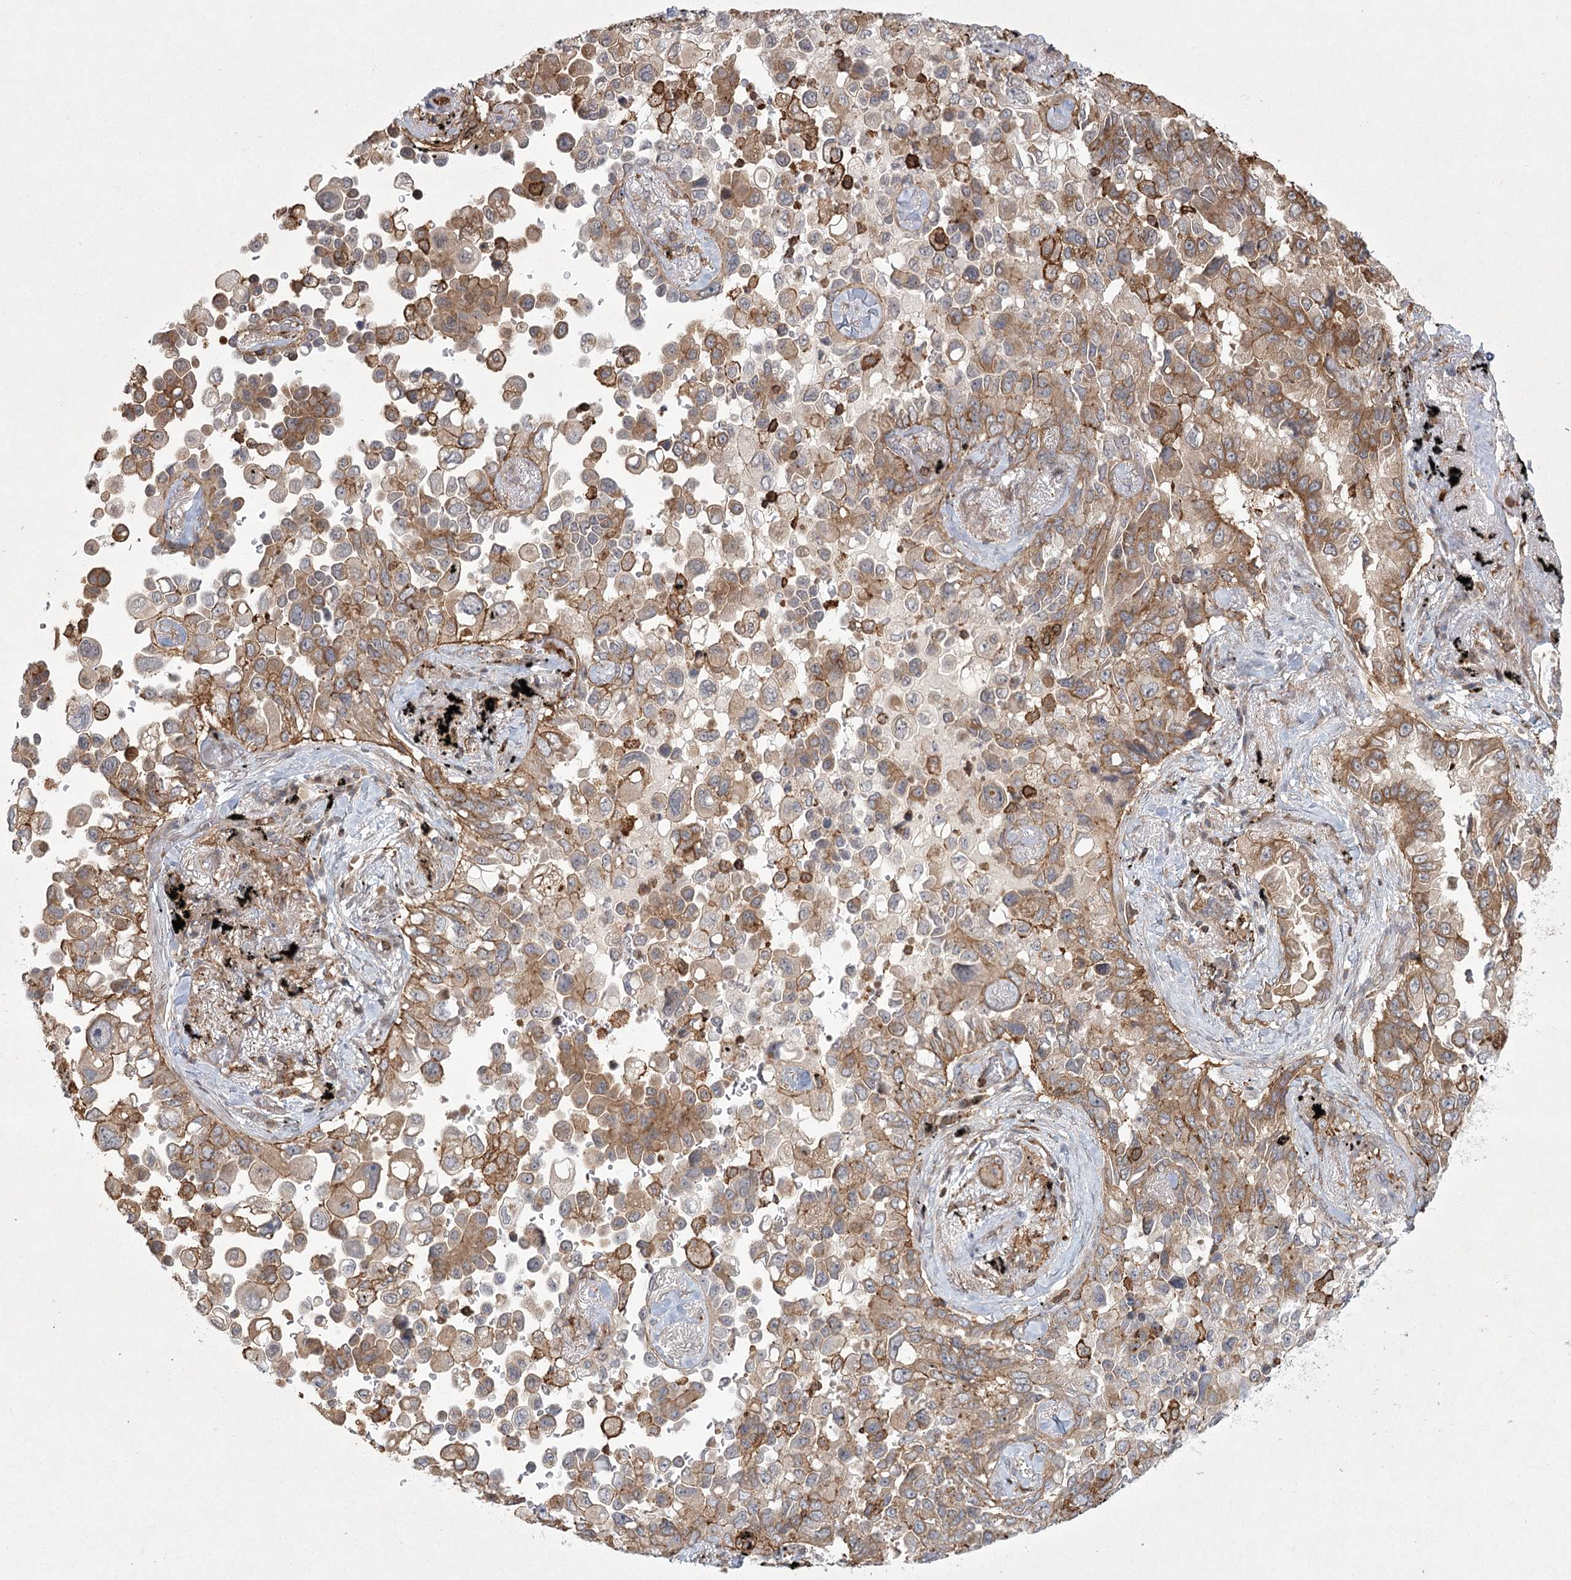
{"staining": {"intensity": "moderate", "quantity": ">75%", "location": "cytoplasmic/membranous"}, "tissue": "lung cancer", "cell_type": "Tumor cells", "image_type": "cancer", "snomed": [{"axis": "morphology", "description": "Adenocarcinoma, NOS"}, {"axis": "topography", "description": "Lung"}], "caption": "High-magnification brightfield microscopy of lung adenocarcinoma stained with DAB (3,3'-diaminobenzidine) (brown) and counterstained with hematoxylin (blue). tumor cells exhibit moderate cytoplasmic/membranous positivity is seen in about>75% of cells.", "gene": "MEPE", "patient": {"sex": "female", "age": 67}}